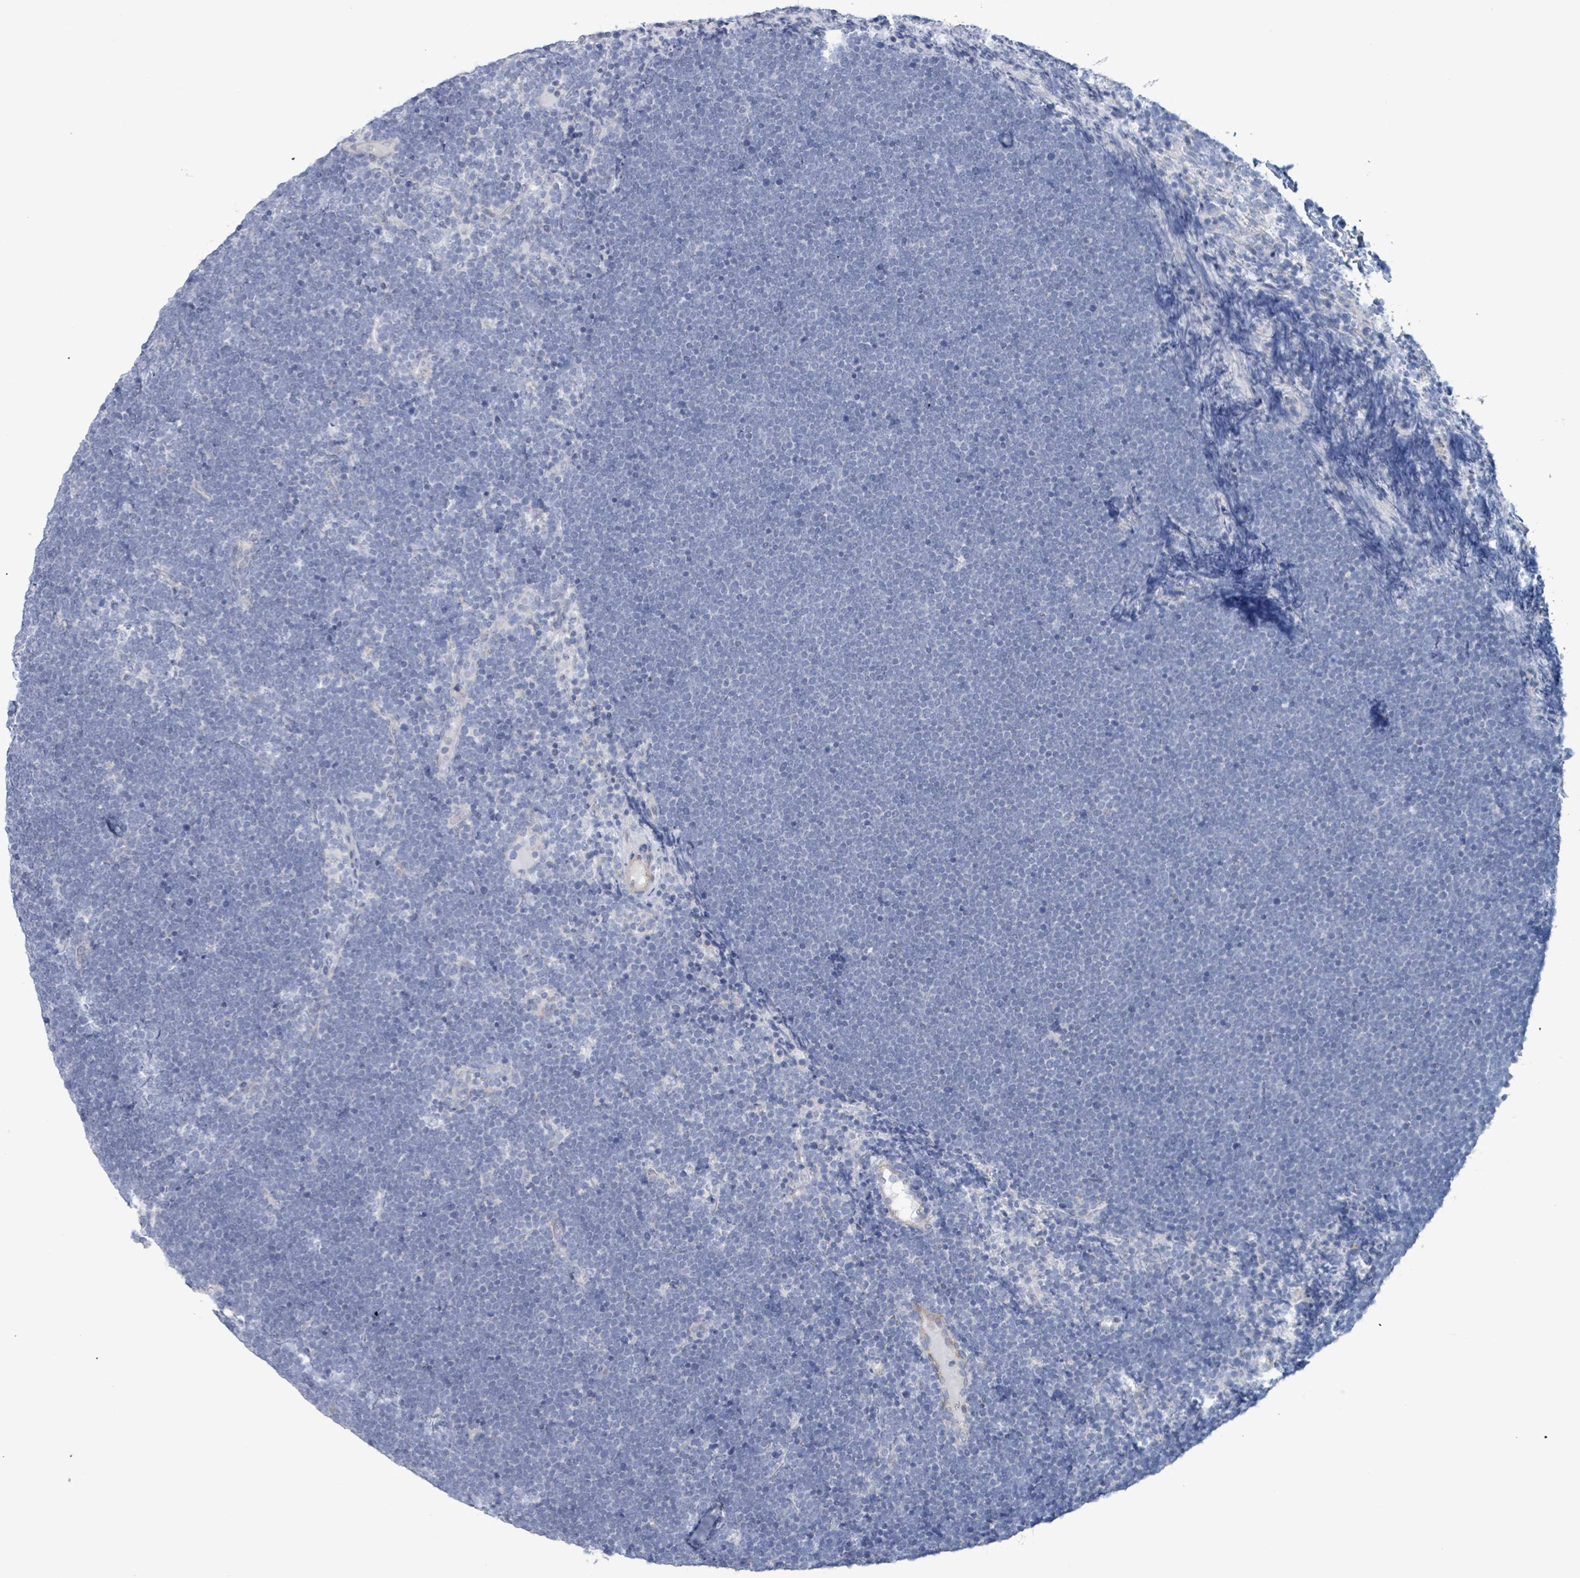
{"staining": {"intensity": "negative", "quantity": "none", "location": "none"}, "tissue": "lymphoma", "cell_type": "Tumor cells", "image_type": "cancer", "snomed": [{"axis": "morphology", "description": "Malignant lymphoma, non-Hodgkin's type, High grade"}, {"axis": "topography", "description": "Lymph node"}], "caption": "Tumor cells show no significant expression in lymphoma. (DAB (3,3'-diaminobenzidine) immunohistochemistry visualized using brightfield microscopy, high magnification).", "gene": "PKLR", "patient": {"sex": "male", "age": 13}}